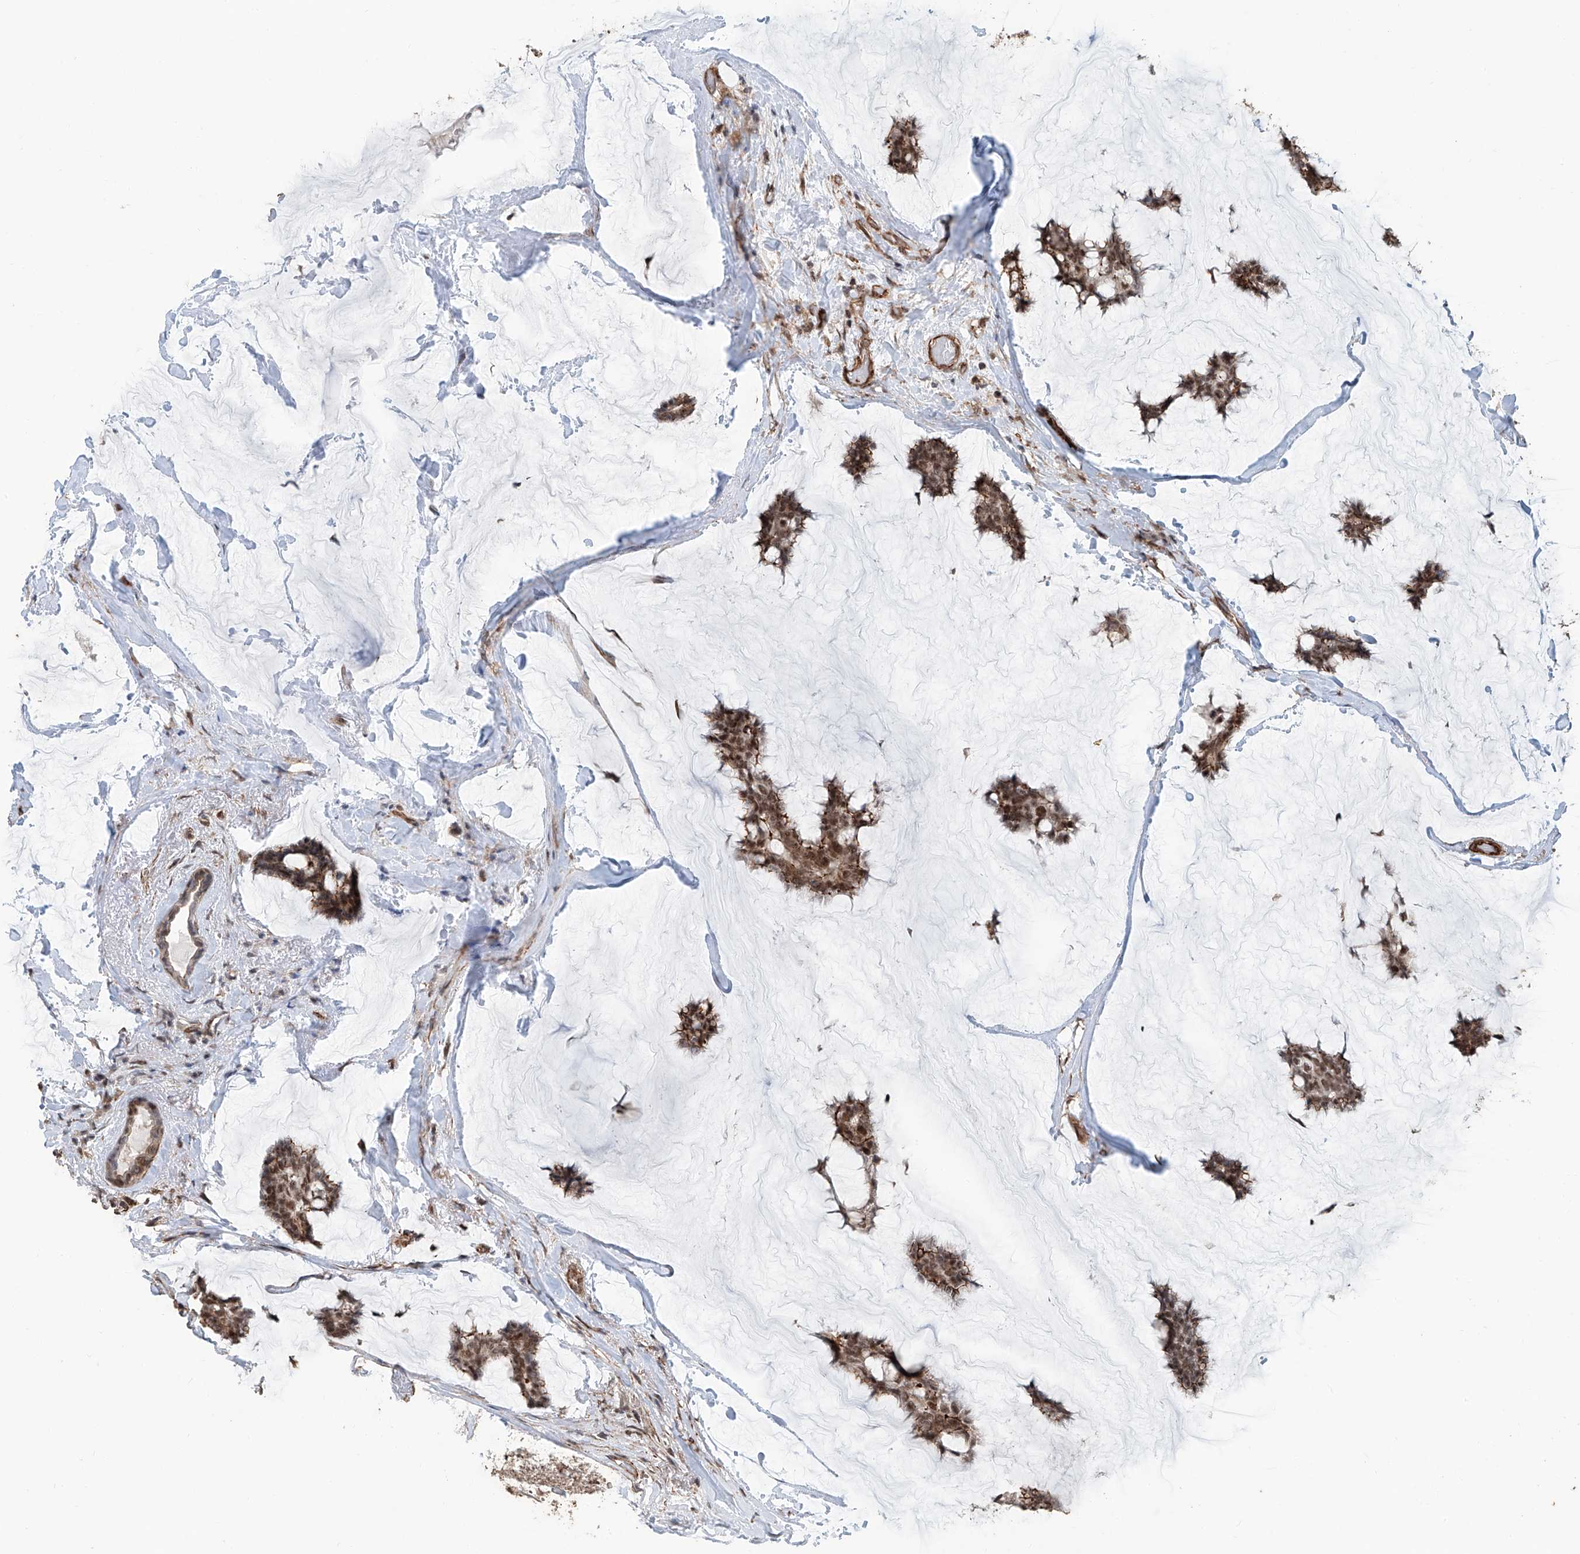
{"staining": {"intensity": "moderate", "quantity": ">75%", "location": "cytoplasmic/membranous,nuclear"}, "tissue": "breast cancer", "cell_type": "Tumor cells", "image_type": "cancer", "snomed": [{"axis": "morphology", "description": "Duct carcinoma"}, {"axis": "topography", "description": "Breast"}], "caption": "Human breast cancer stained for a protein (brown) exhibits moderate cytoplasmic/membranous and nuclear positive staining in approximately >75% of tumor cells.", "gene": "SDE2", "patient": {"sex": "female", "age": 93}}